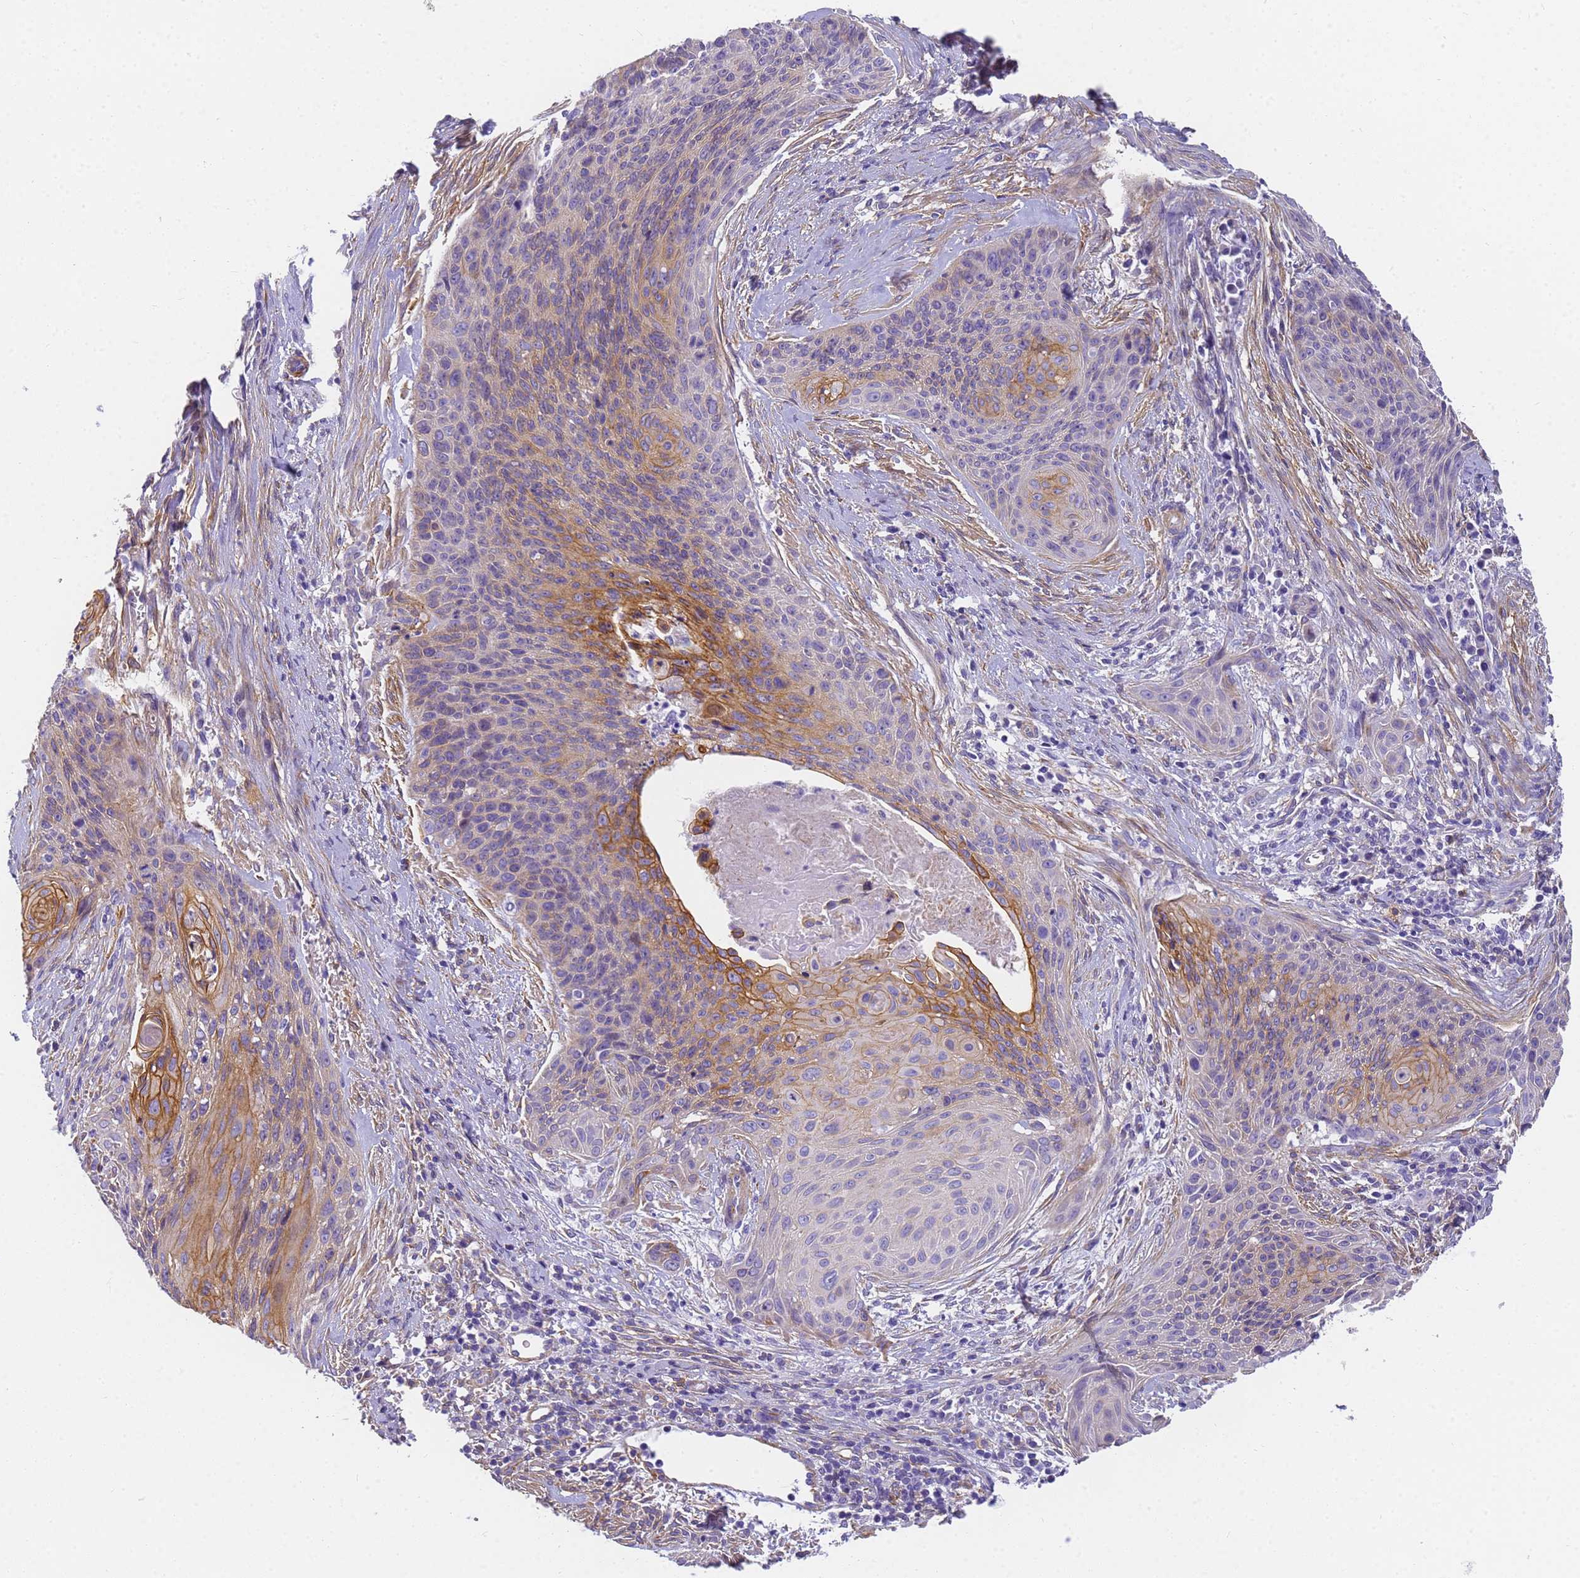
{"staining": {"intensity": "moderate", "quantity": "<25%", "location": "cytoplasmic/membranous"}, "tissue": "cervical cancer", "cell_type": "Tumor cells", "image_type": "cancer", "snomed": [{"axis": "morphology", "description": "Squamous cell carcinoma, NOS"}, {"axis": "topography", "description": "Cervix"}], "caption": "A high-resolution photomicrograph shows IHC staining of cervical cancer, which exhibits moderate cytoplasmic/membranous positivity in about <25% of tumor cells.", "gene": "MVB12A", "patient": {"sex": "female", "age": 55}}